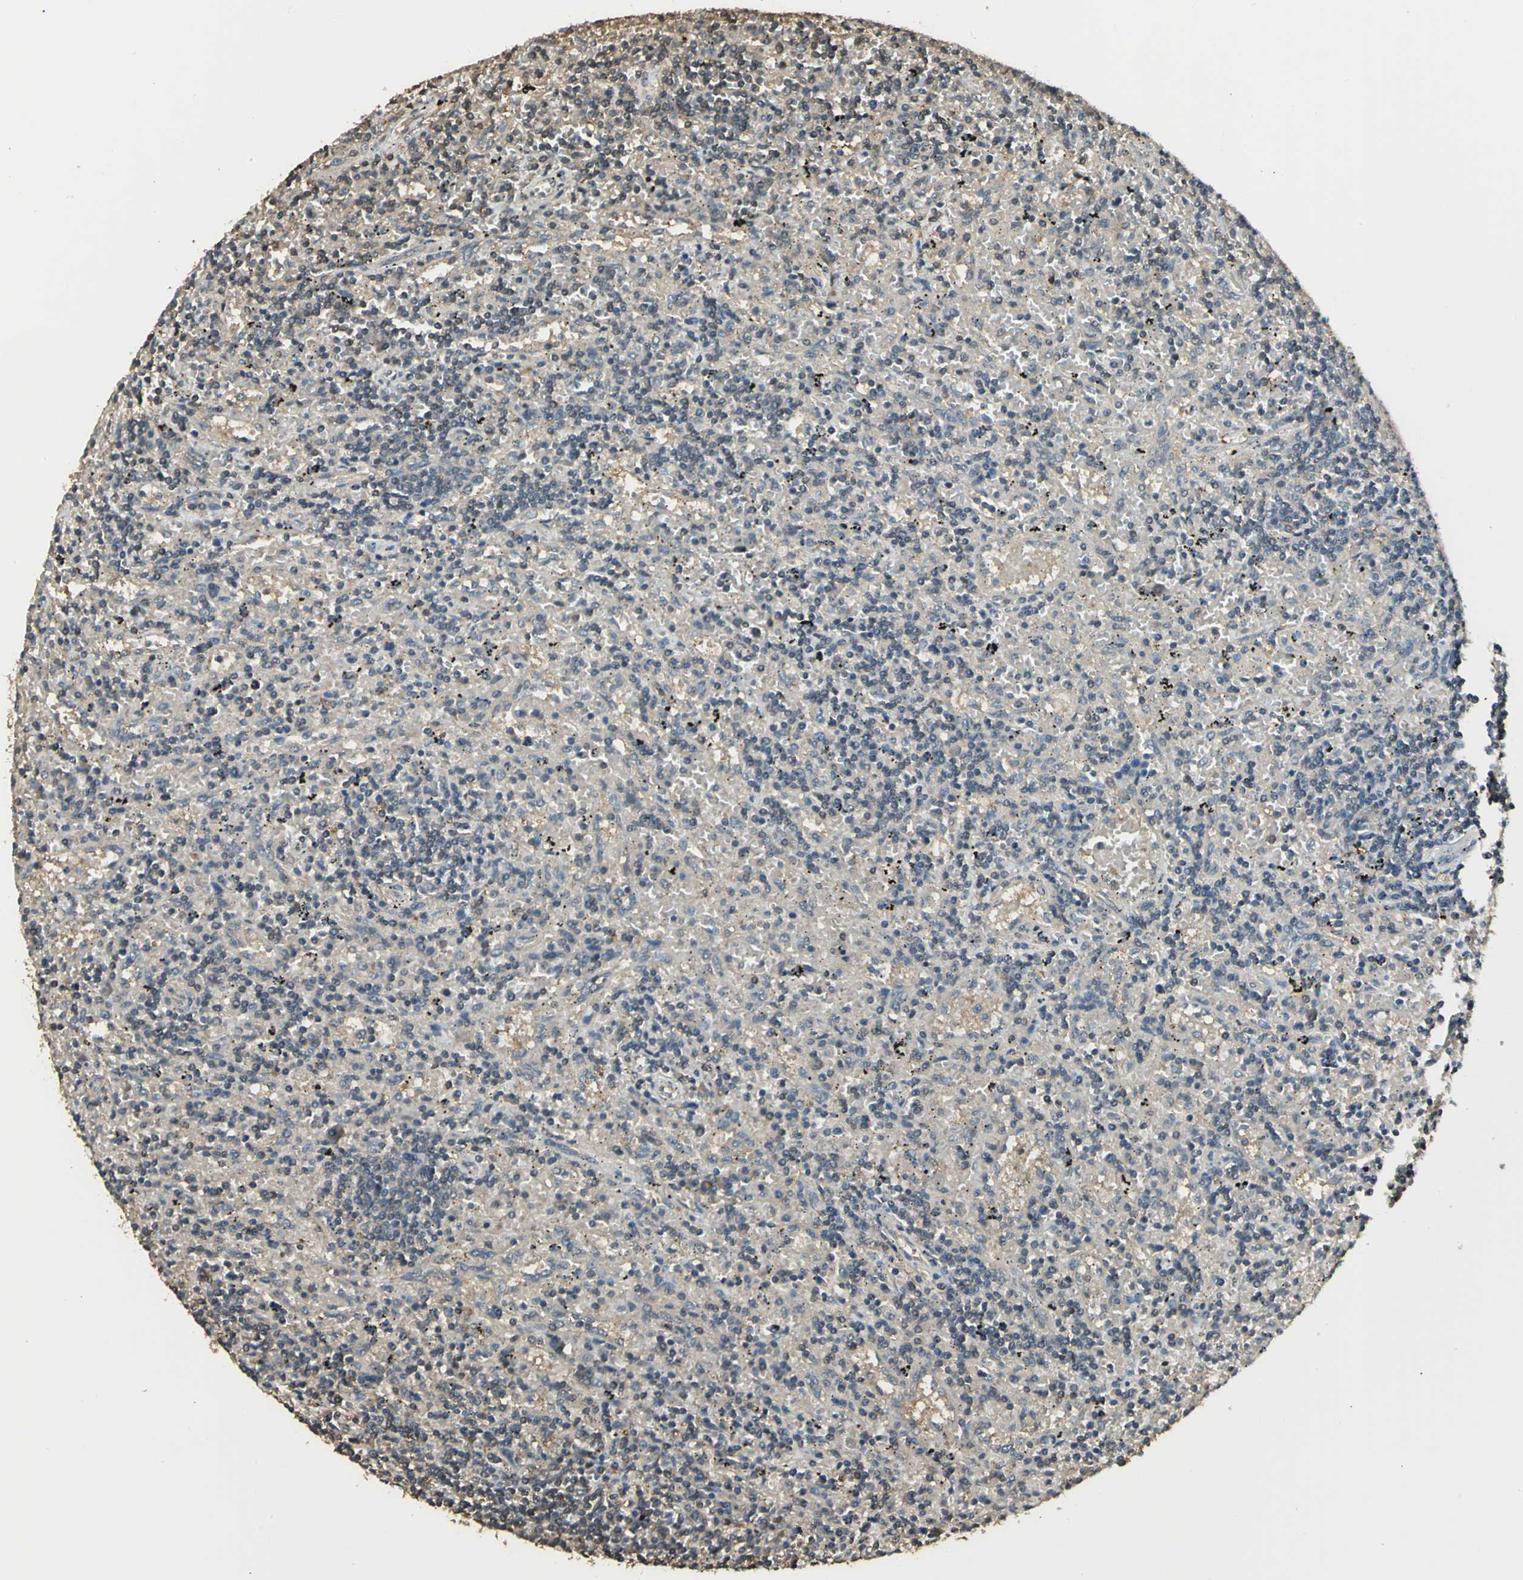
{"staining": {"intensity": "weak", "quantity": ">75%", "location": "cytoplasmic/membranous"}, "tissue": "lymphoma", "cell_type": "Tumor cells", "image_type": "cancer", "snomed": [{"axis": "morphology", "description": "Malignant lymphoma, non-Hodgkin's type, Low grade"}, {"axis": "topography", "description": "Spleen"}], "caption": "DAB immunohistochemical staining of malignant lymphoma, non-Hodgkin's type (low-grade) displays weak cytoplasmic/membranous protein positivity in approximately >75% of tumor cells.", "gene": "PARK7", "patient": {"sex": "male", "age": 76}}